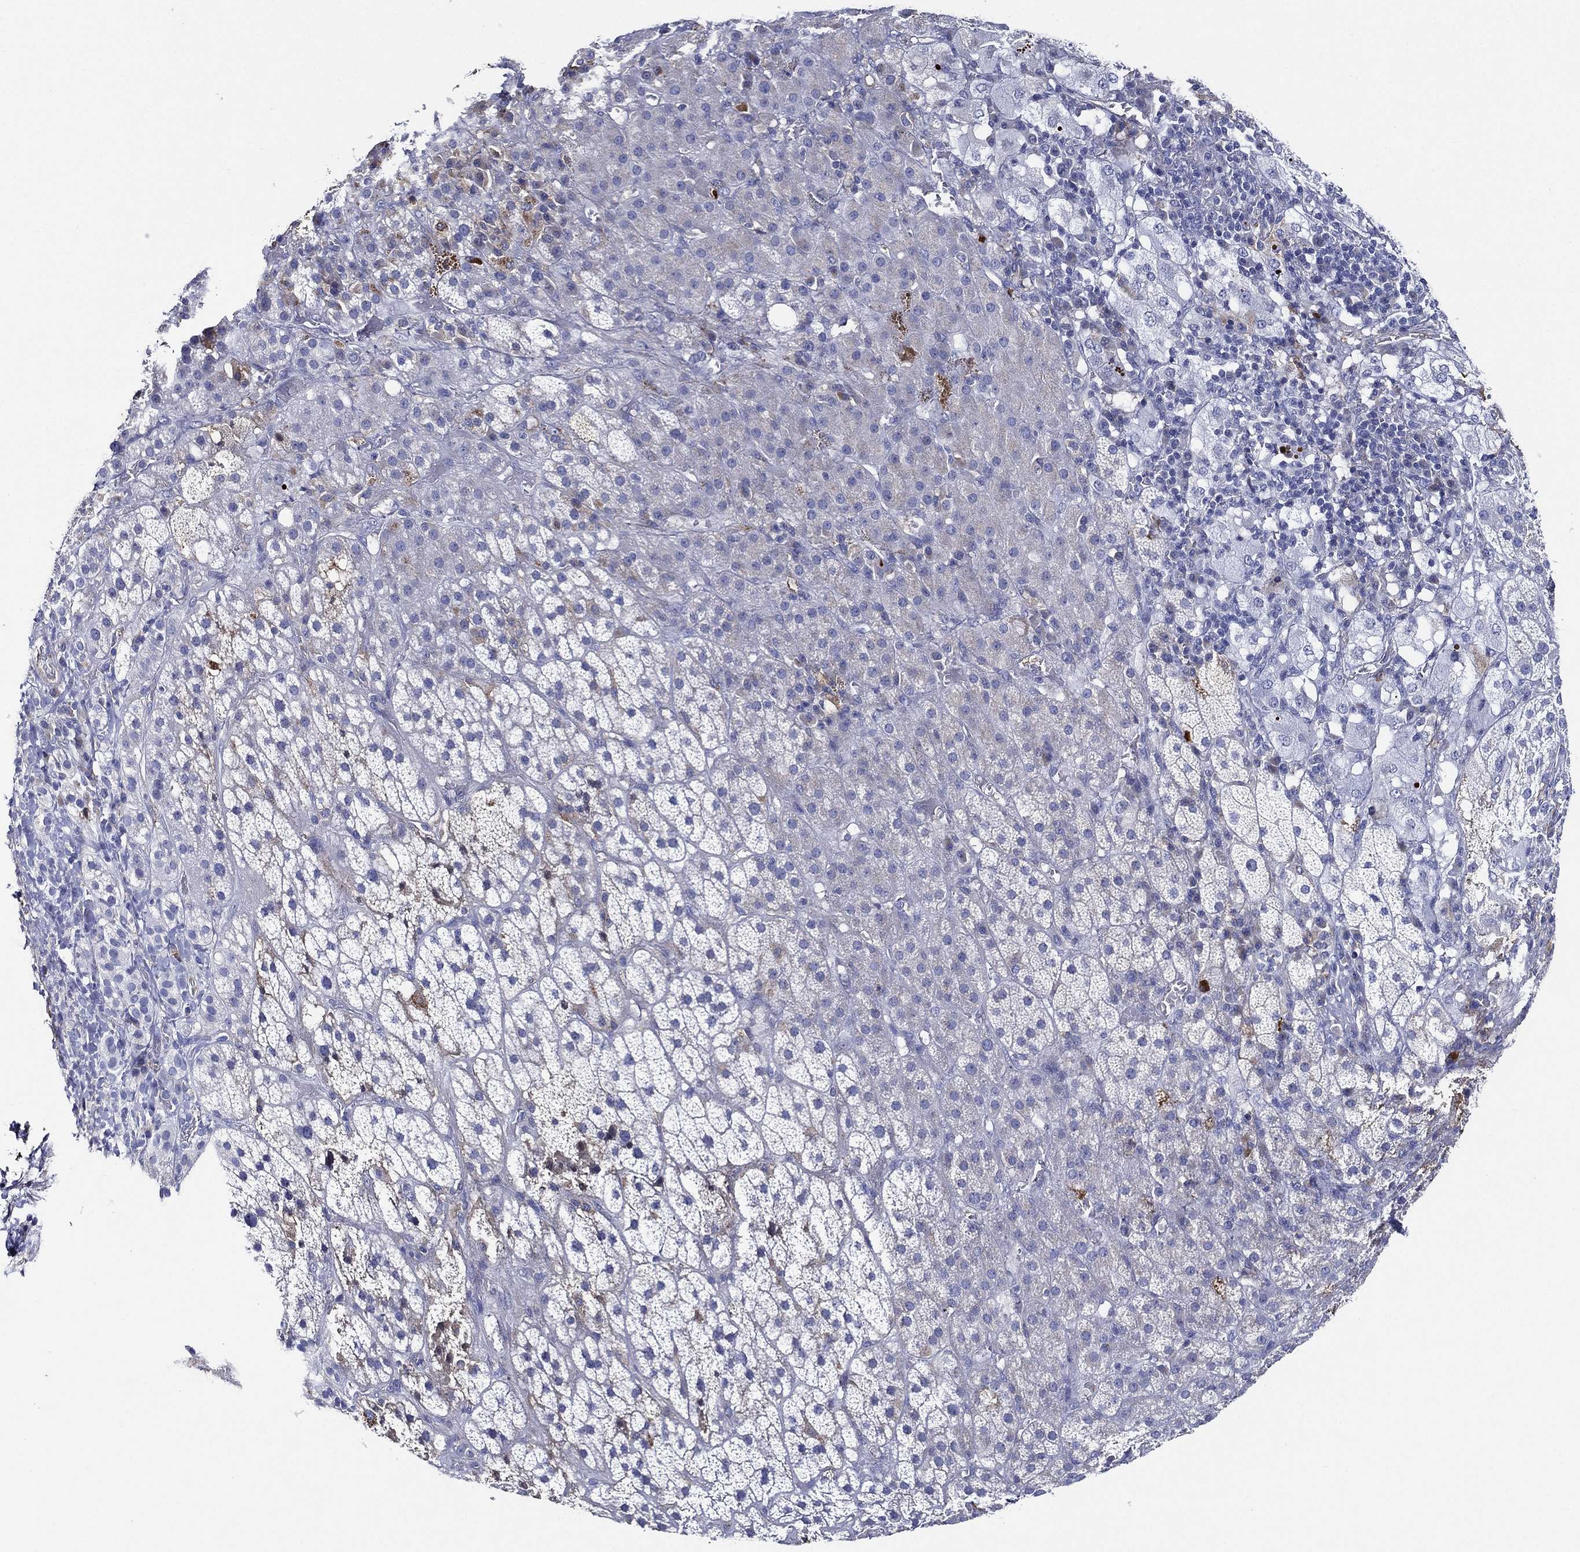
{"staining": {"intensity": "negative", "quantity": "none", "location": "none"}, "tissue": "adrenal gland", "cell_type": "Glandular cells", "image_type": "normal", "snomed": [{"axis": "morphology", "description": "Normal tissue, NOS"}, {"axis": "topography", "description": "Adrenal gland"}], "caption": "Immunohistochemical staining of unremarkable human adrenal gland demonstrates no significant staining in glandular cells. The staining was performed using DAB to visualize the protein expression in brown, while the nuclei were stained in blue with hematoxylin (Magnification: 20x).", "gene": "TMPRSS11D", "patient": {"sex": "male", "age": 70}}